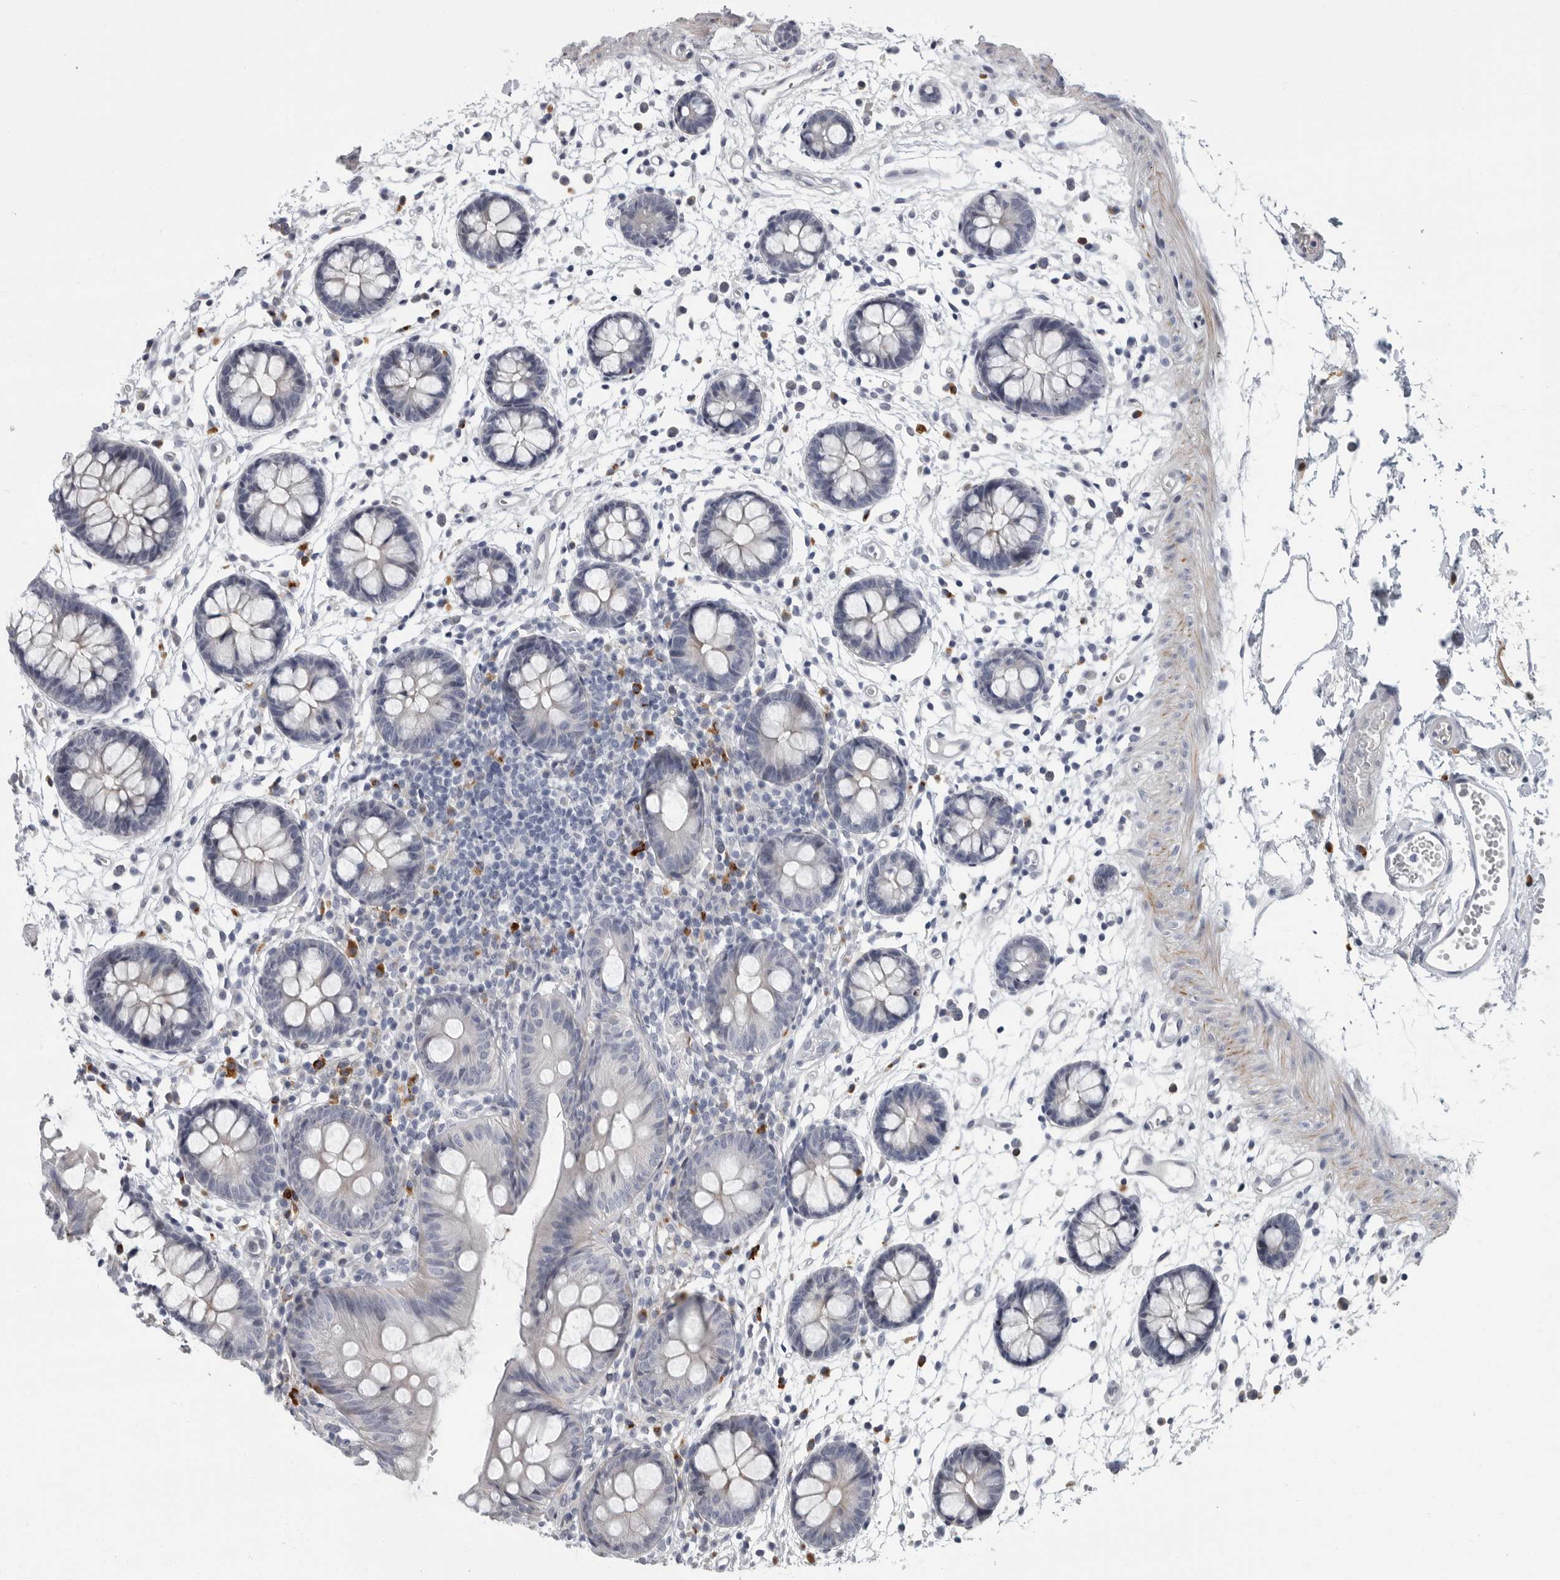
{"staining": {"intensity": "negative", "quantity": "none", "location": "none"}, "tissue": "colon", "cell_type": "Endothelial cells", "image_type": "normal", "snomed": [{"axis": "morphology", "description": "Normal tissue, NOS"}, {"axis": "topography", "description": "Colon"}], "caption": "Immunohistochemical staining of unremarkable human colon displays no significant staining in endothelial cells.", "gene": "SLC25A39", "patient": {"sex": "male", "age": 56}}